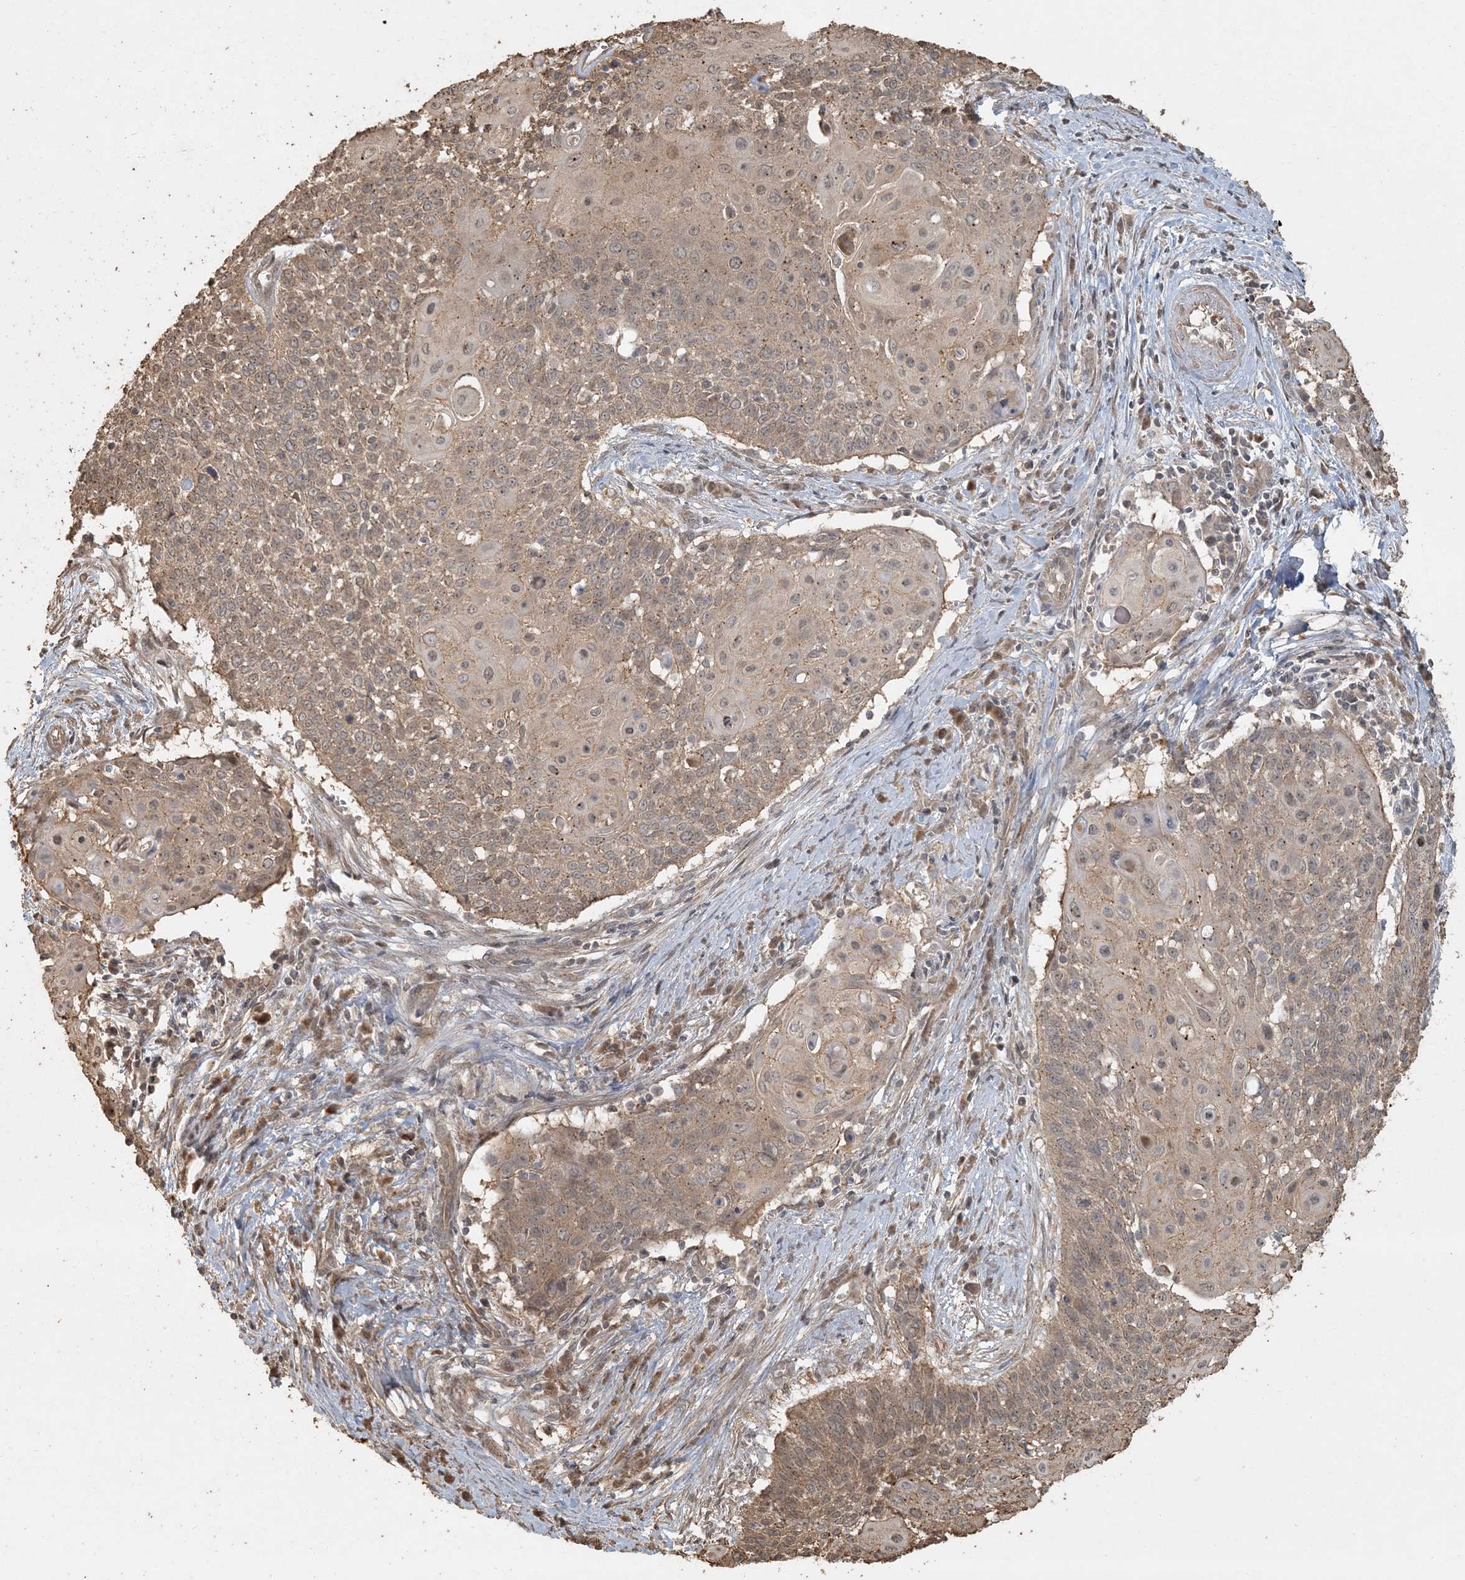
{"staining": {"intensity": "weak", "quantity": ">75%", "location": "cytoplasmic/membranous"}, "tissue": "cervical cancer", "cell_type": "Tumor cells", "image_type": "cancer", "snomed": [{"axis": "morphology", "description": "Squamous cell carcinoma, NOS"}, {"axis": "topography", "description": "Cervix"}], "caption": "Cervical cancer (squamous cell carcinoma) tissue shows weak cytoplasmic/membranous positivity in about >75% of tumor cells, visualized by immunohistochemistry.", "gene": "AK9", "patient": {"sex": "female", "age": 39}}